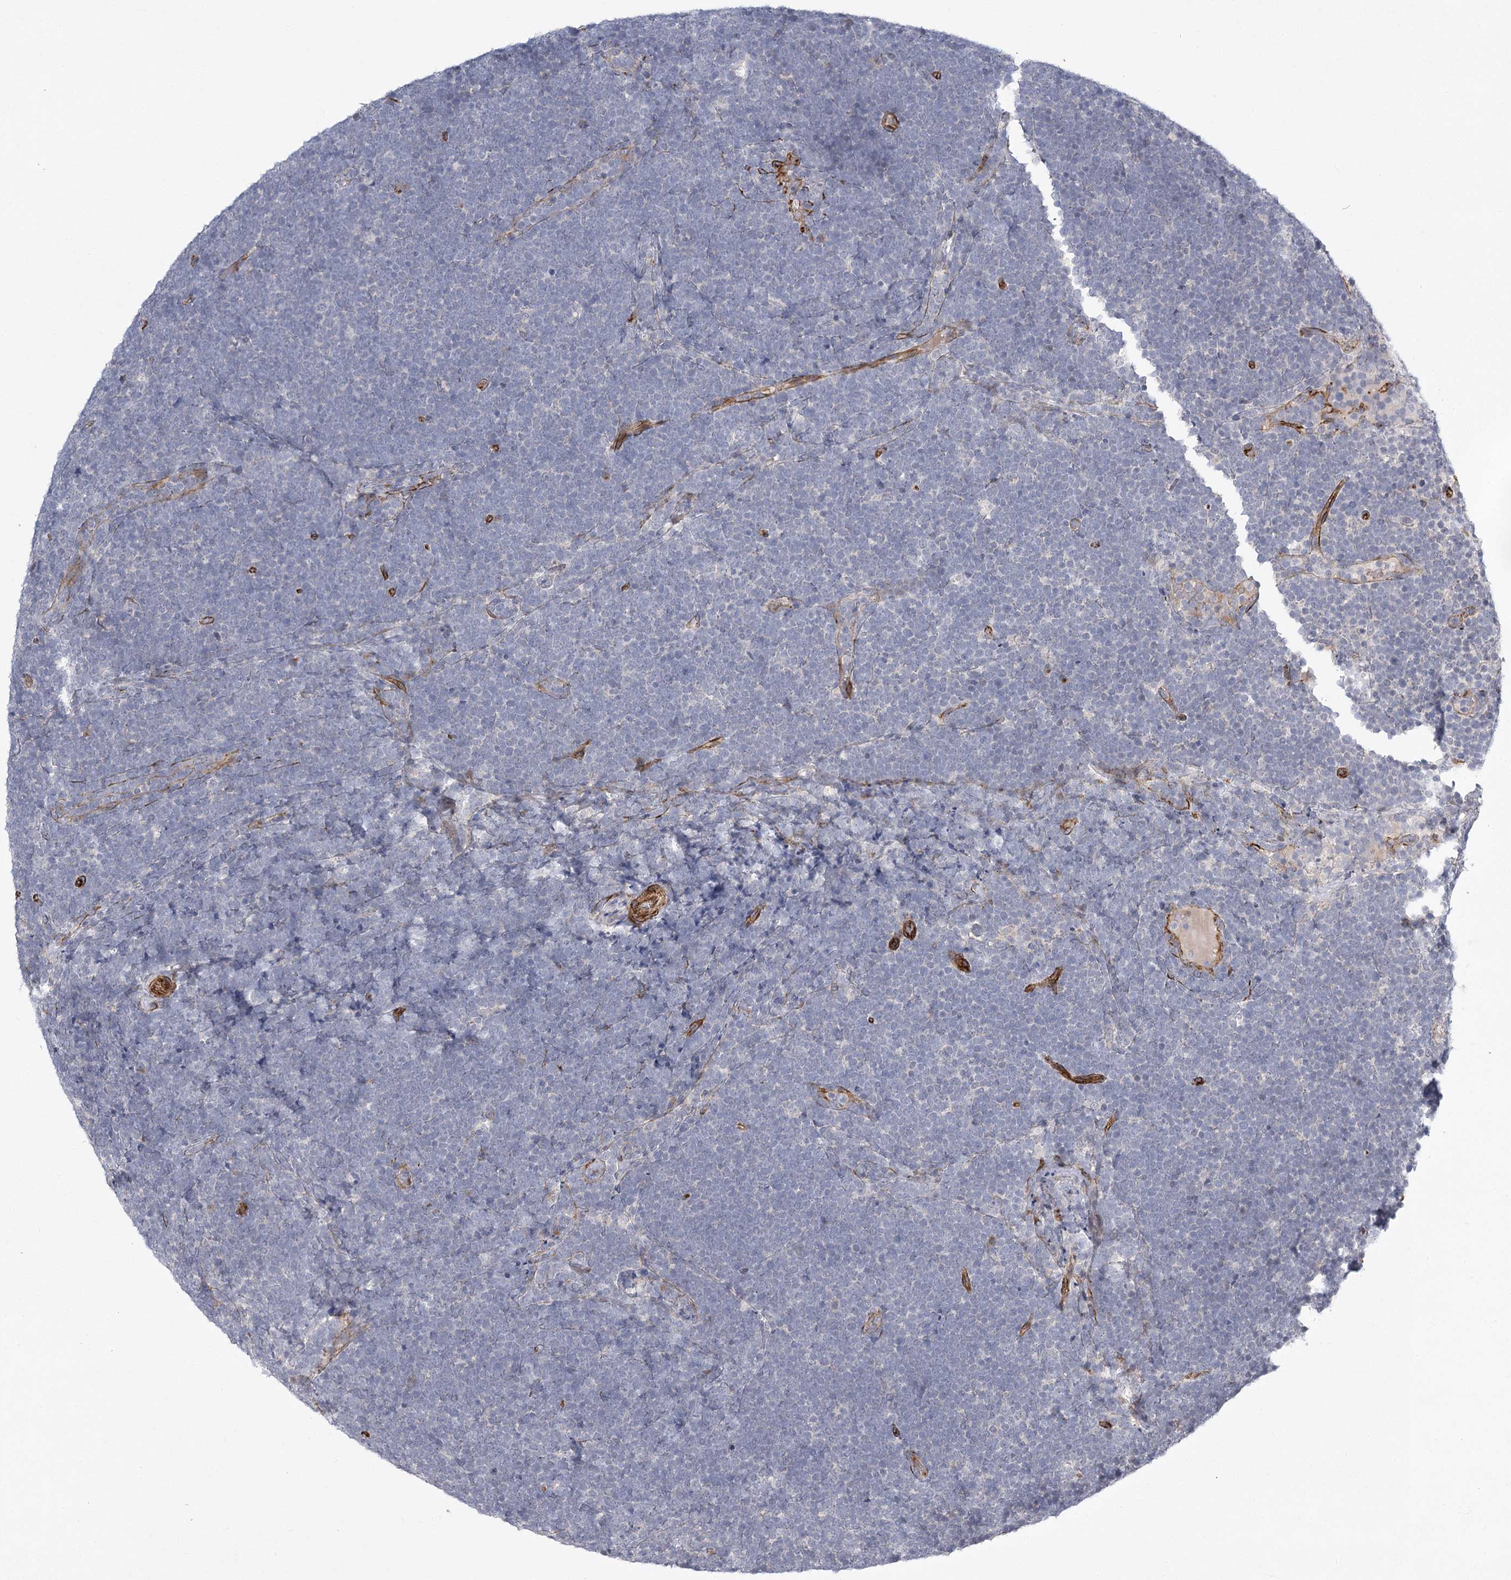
{"staining": {"intensity": "negative", "quantity": "none", "location": "none"}, "tissue": "lymphoma", "cell_type": "Tumor cells", "image_type": "cancer", "snomed": [{"axis": "morphology", "description": "Malignant lymphoma, non-Hodgkin's type, High grade"}, {"axis": "topography", "description": "Lymph node"}], "caption": "A photomicrograph of lymphoma stained for a protein reveals no brown staining in tumor cells.", "gene": "MEPE", "patient": {"sex": "male", "age": 13}}